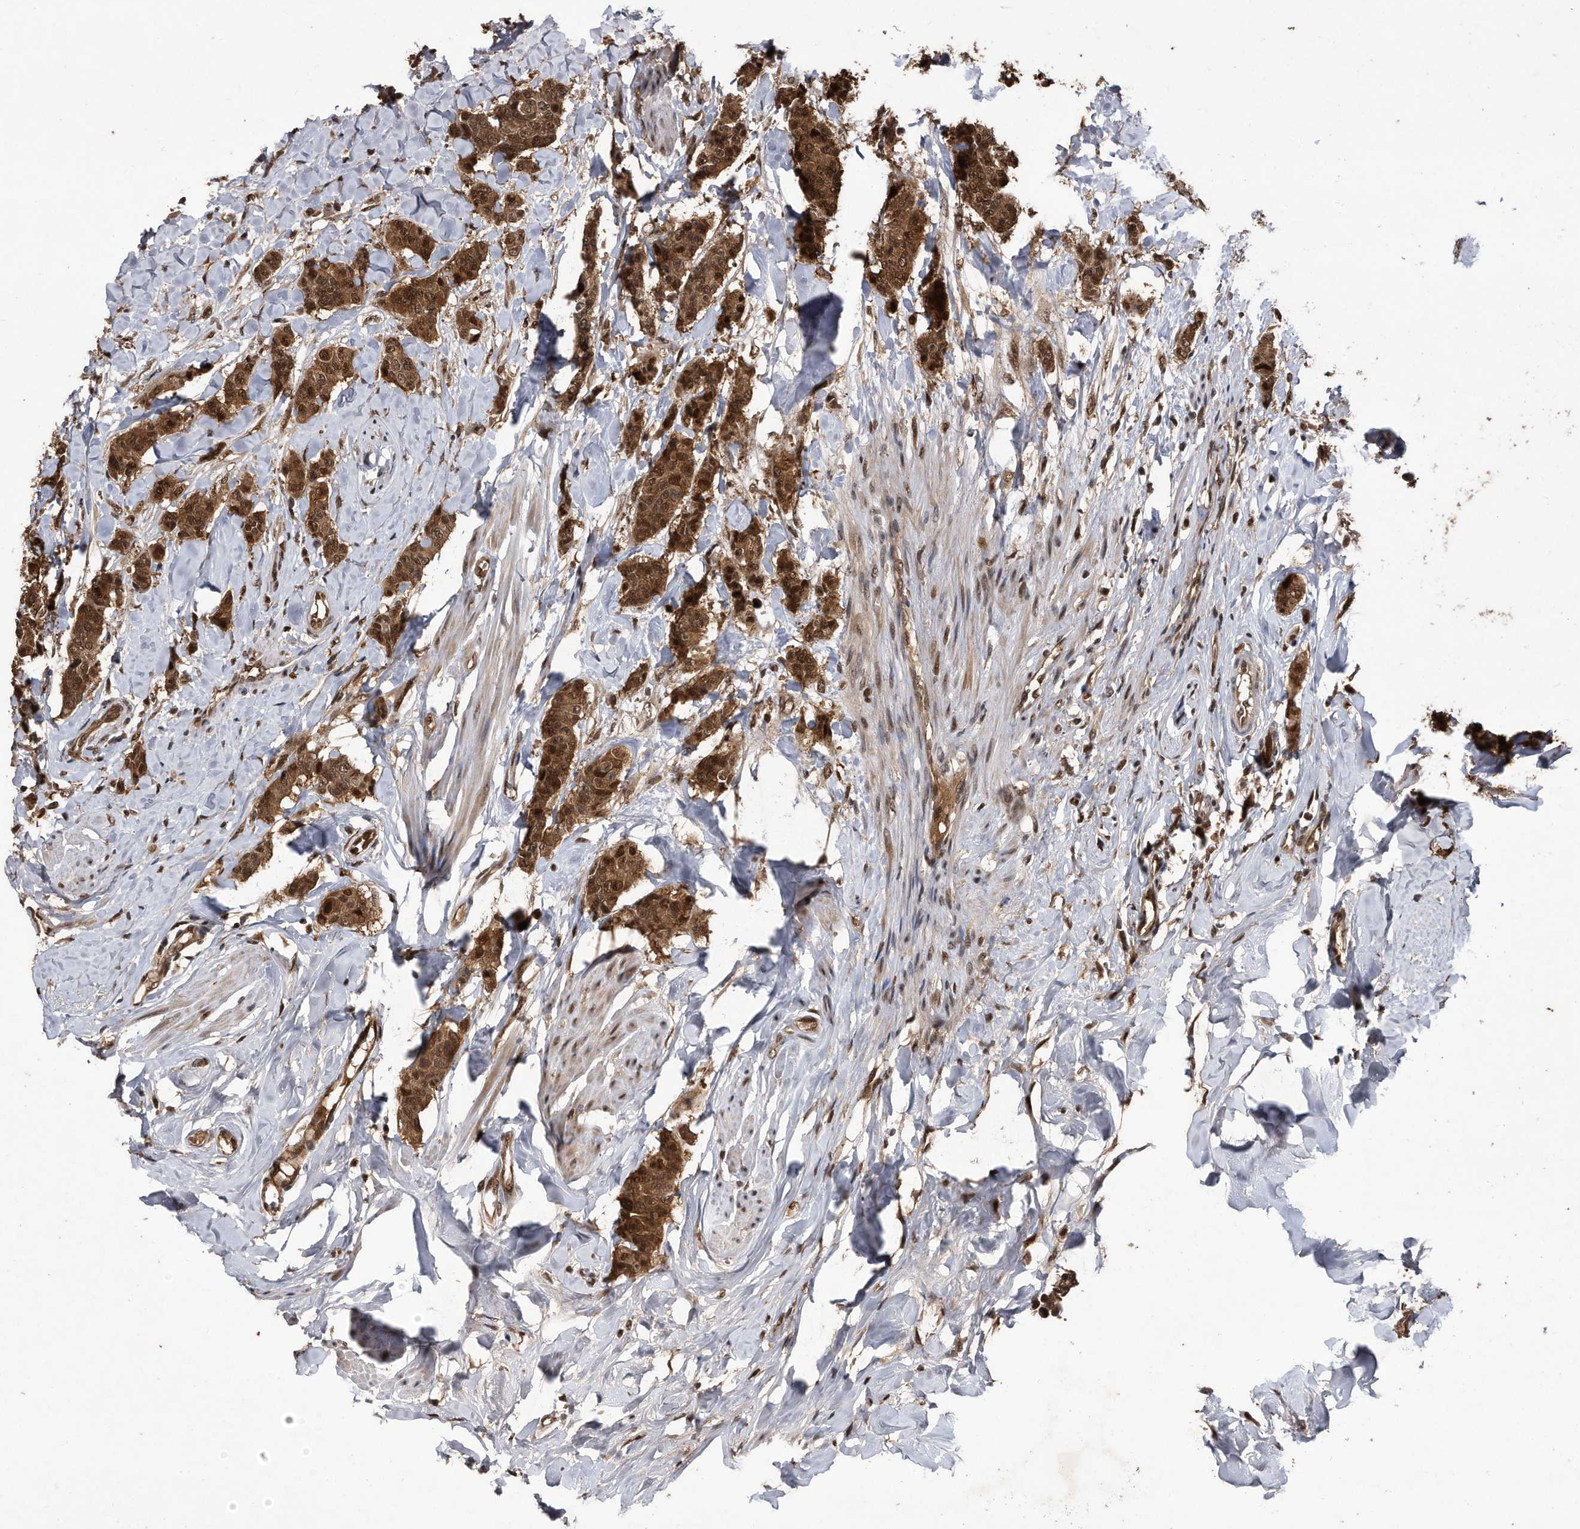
{"staining": {"intensity": "strong", "quantity": ">75%", "location": "cytoplasmic/membranous,nuclear"}, "tissue": "breast cancer", "cell_type": "Tumor cells", "image_type": "cancer", "snomed": [{"axis": "morphology", "description": "Duct carcinoma"}, {"axis": "topography", "description": "Breast"}], "caption": "Breast cancer (invasive ductal carcinoma) was stained to show a protein in brown. There is high levels of strong cytoplasmic/membranous and nuclear staining in approximately >75% of tumor cells.", "gene": "RAD23B", "patient": {"sex": "female", "age": 40}}